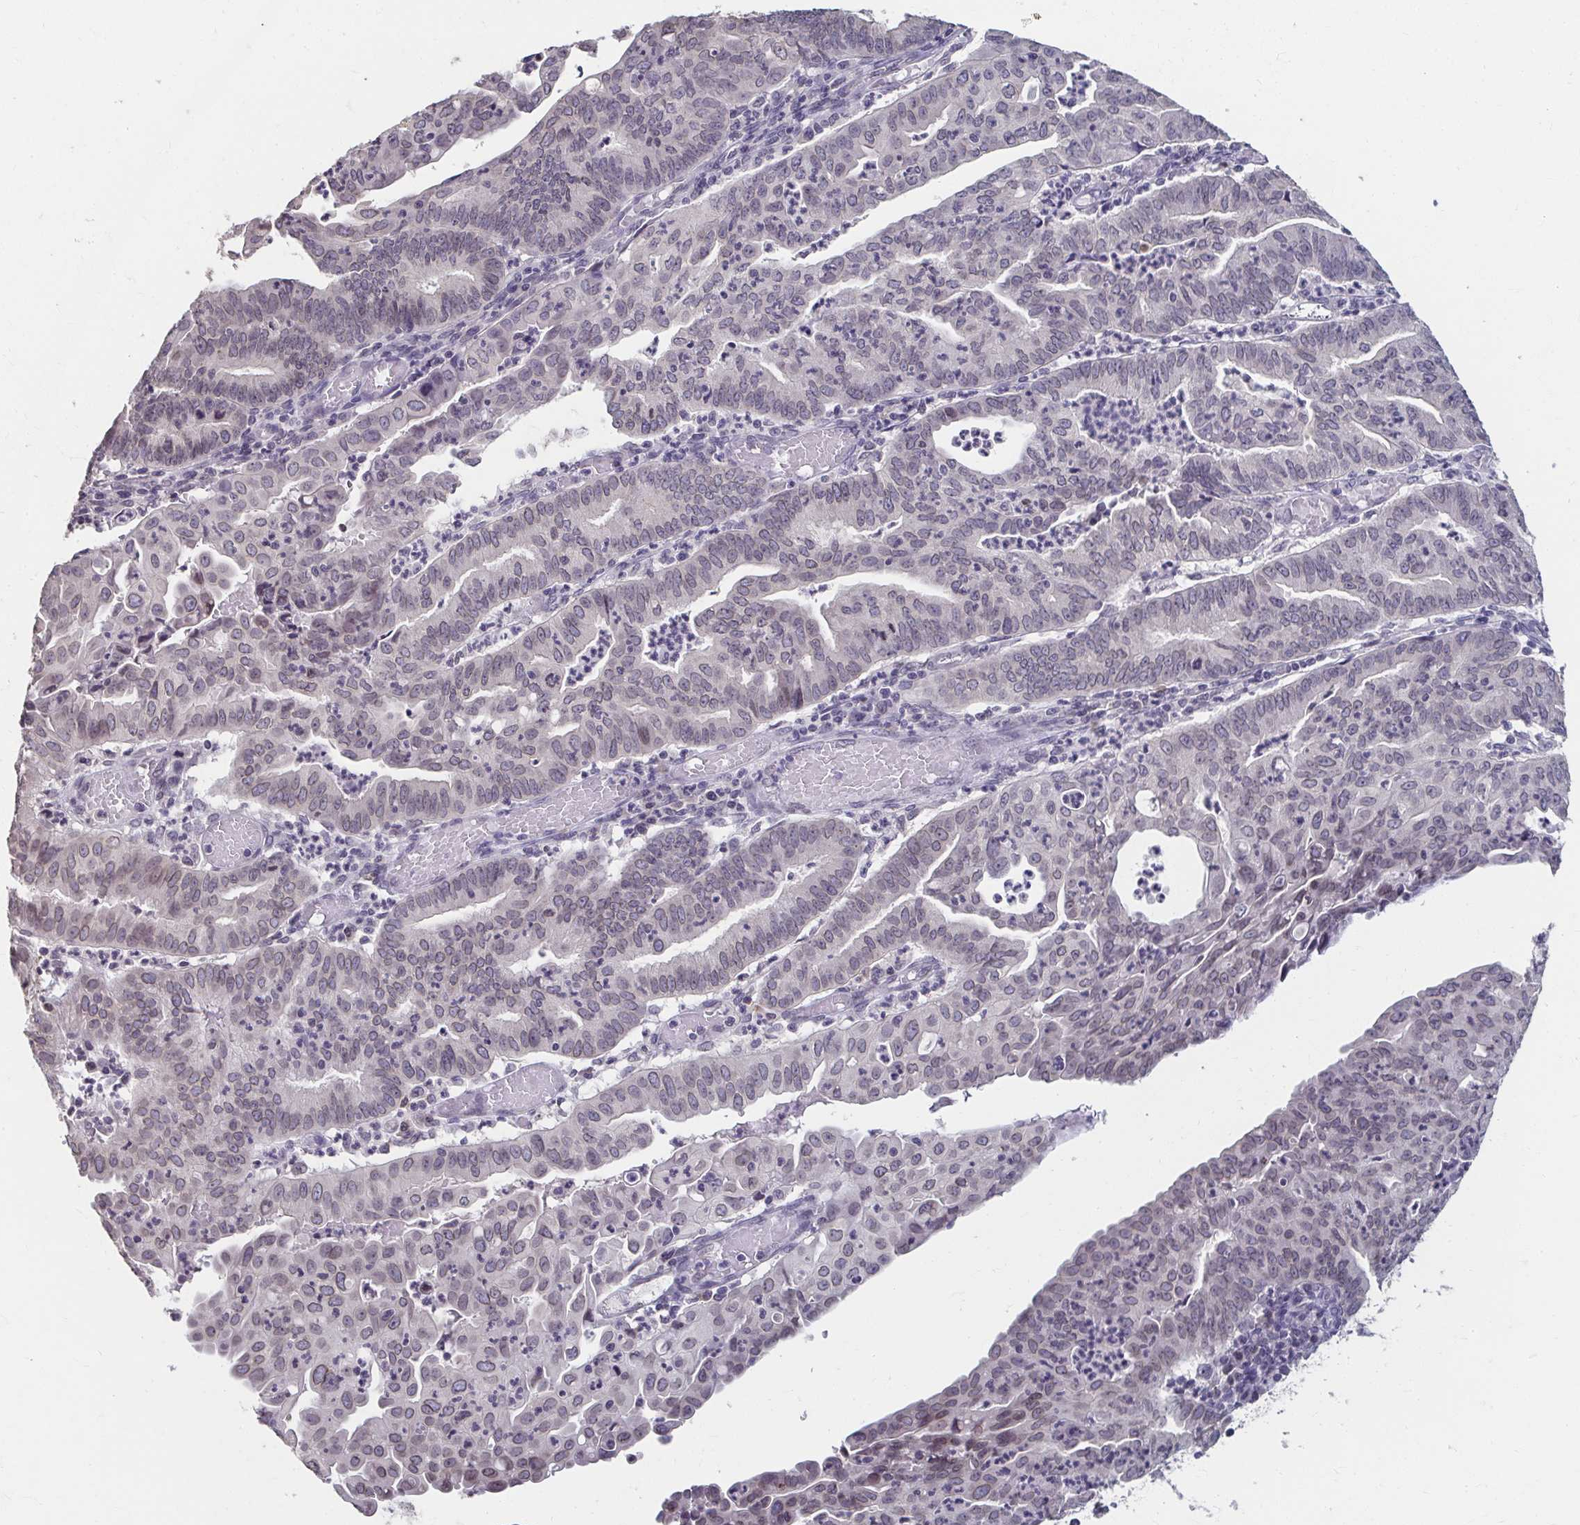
{"staining": {"intensity": "moderate", "quantity": "<25%", "location": "cytoplasmic/membranous,nuclear"}, "tissue": "endometrial cancer", "cell_type": "Tumor cells", "image_type": "cancer", "snomed": [{"axis": "morphology", "description": "Adenocarcinoma, NOS"}, {"axis": "topography", "description": "Endometrium"}], "caption": "Human endometrial adenocarcinoma stained with a brown dye demonstrates moderate cytoplasmic/membranous and nuclear positive staining in approximately <25% of tumor cells.", "gene": "NUP133", "patient": {"sex": "female", "age": 60}}